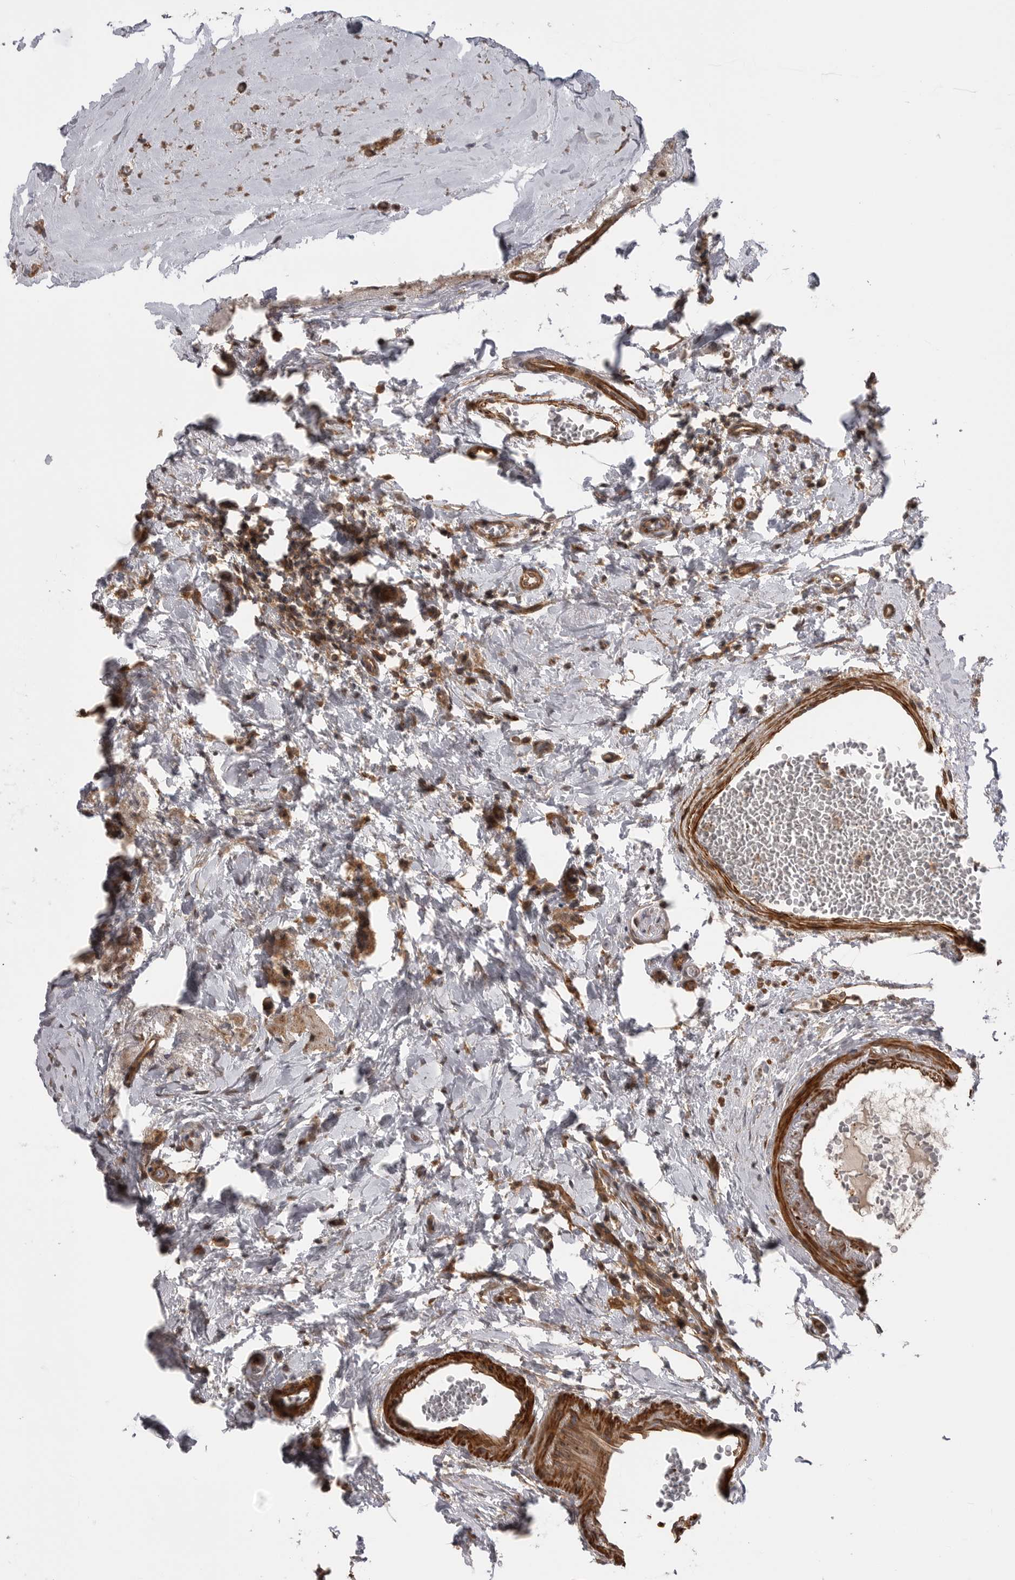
{"staining": {"intensity": "moderate", "quantity": ">75%", "location": "cytoplasmic/membranous"}, "tissue": "breast cancer", "cell_type": "Tumor cells", "image_type": "cancer", "snomed": [{"axis": "morphology", "description": "Duct carcinoma"}, {"axis": "topography", "description": "Breast"}], "caption": "Human breast invasive ductal carcinoma stained with a protein marker demonstrates moderate staining in tumor cells.", "gene": "TRIM56", "patient": {"sex": "female", "age": 62}}